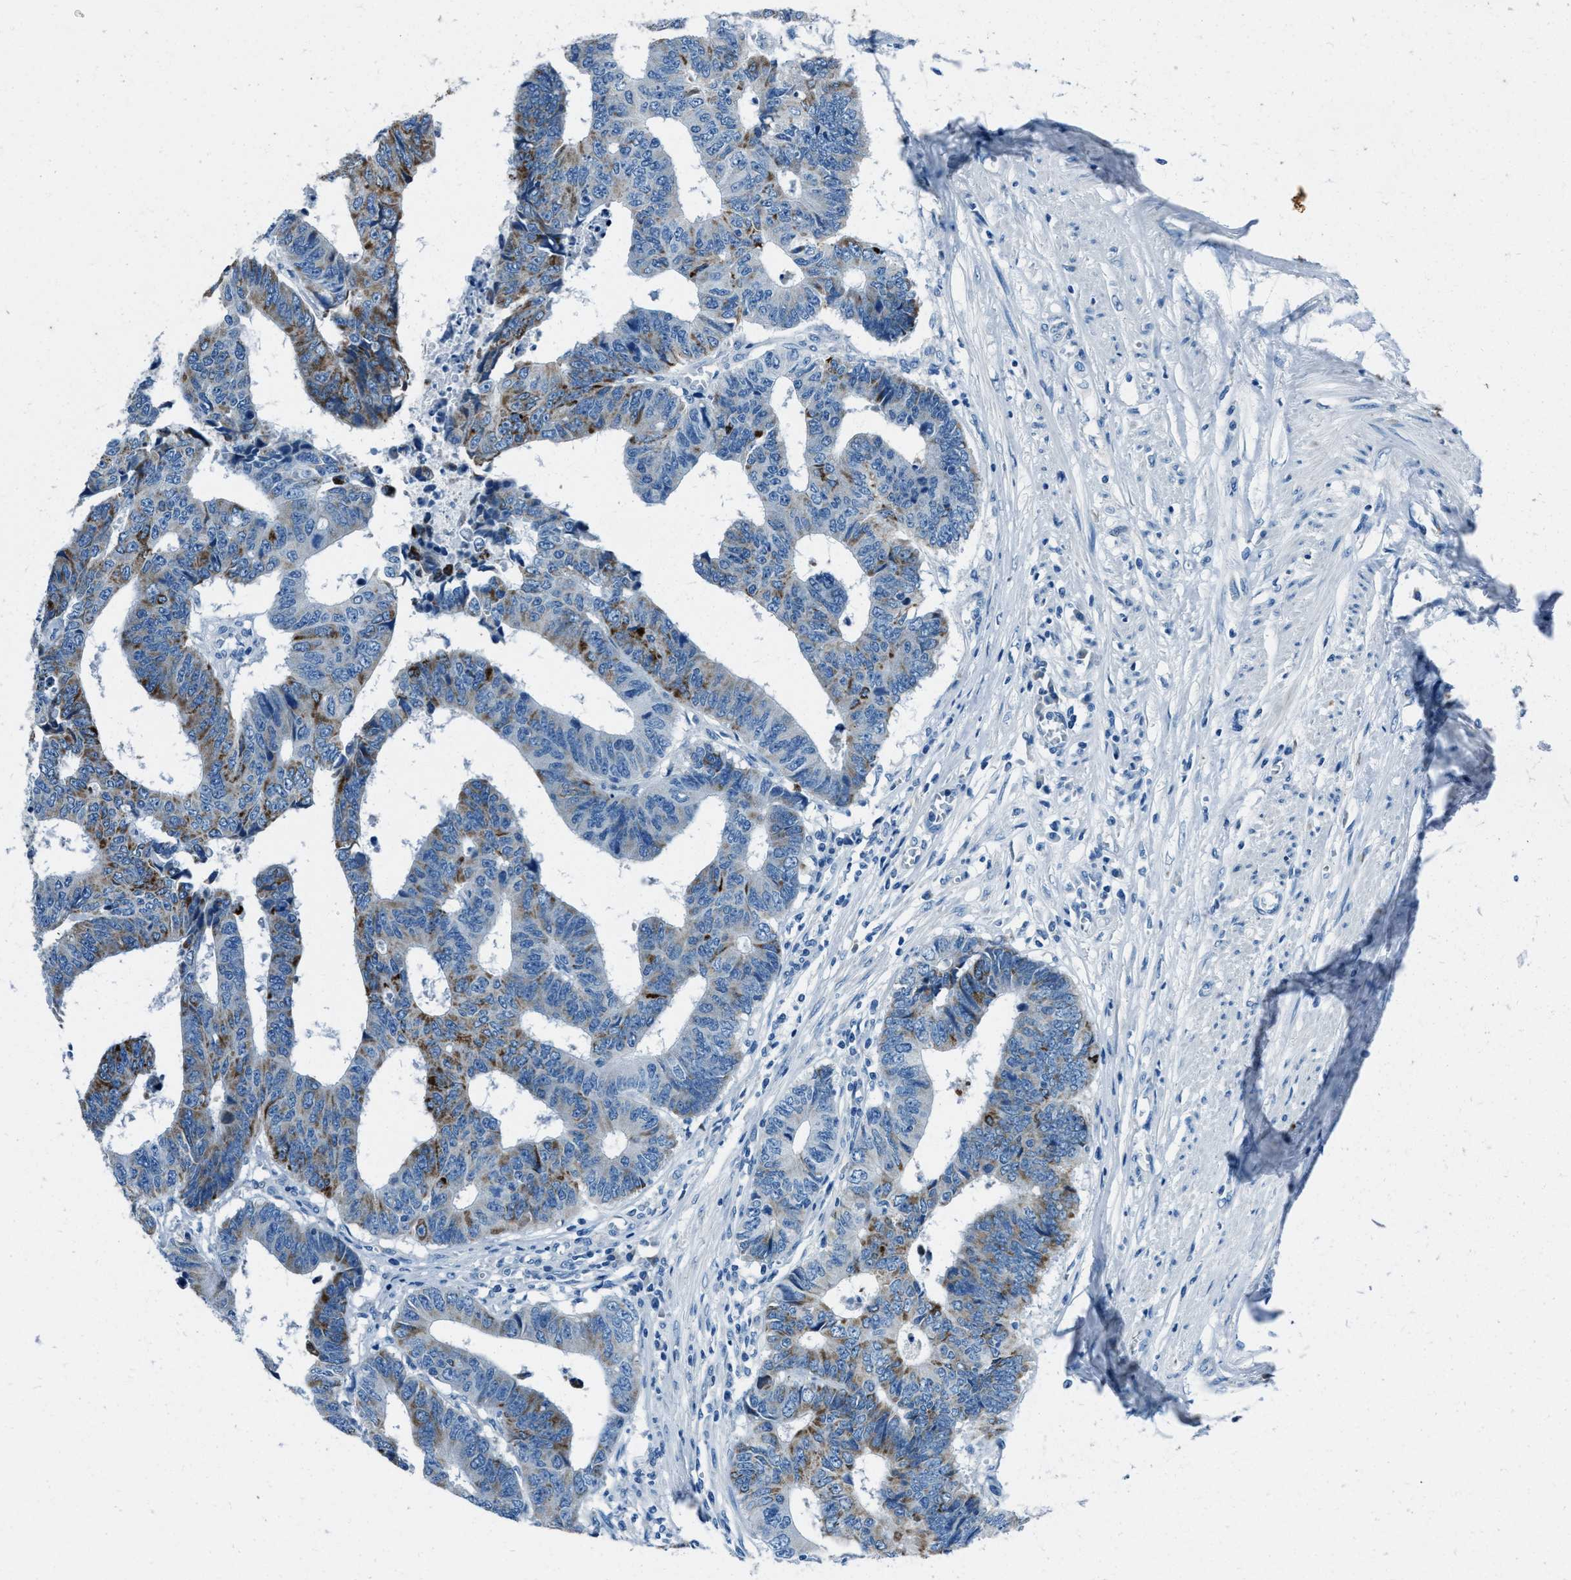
{"staining": {"intensity": "moderate", "quantity": "25%-75%", "location": "cytoplasmic/membranous"}, "tissue": "colorectal cancer", "cell_type": "Tumor cells", "image_type": "cancer", "snomed": [{"axis": "morphology", "description": "Adenocarcinoma, NOS"}, {"axis": "topography", "description": "Rectum"}], "caption": "Moderate cytoplasmic/membranous protein positivity is present in about 25%-75% of tumor cells in adenocarcinoma (colorectal). (DAB (3,3'-diaminobenzidine) IHC with brightfield microscopy, high magnification).", "gene": "AMACR", "patient": {"sex": "male", "age": 84}}